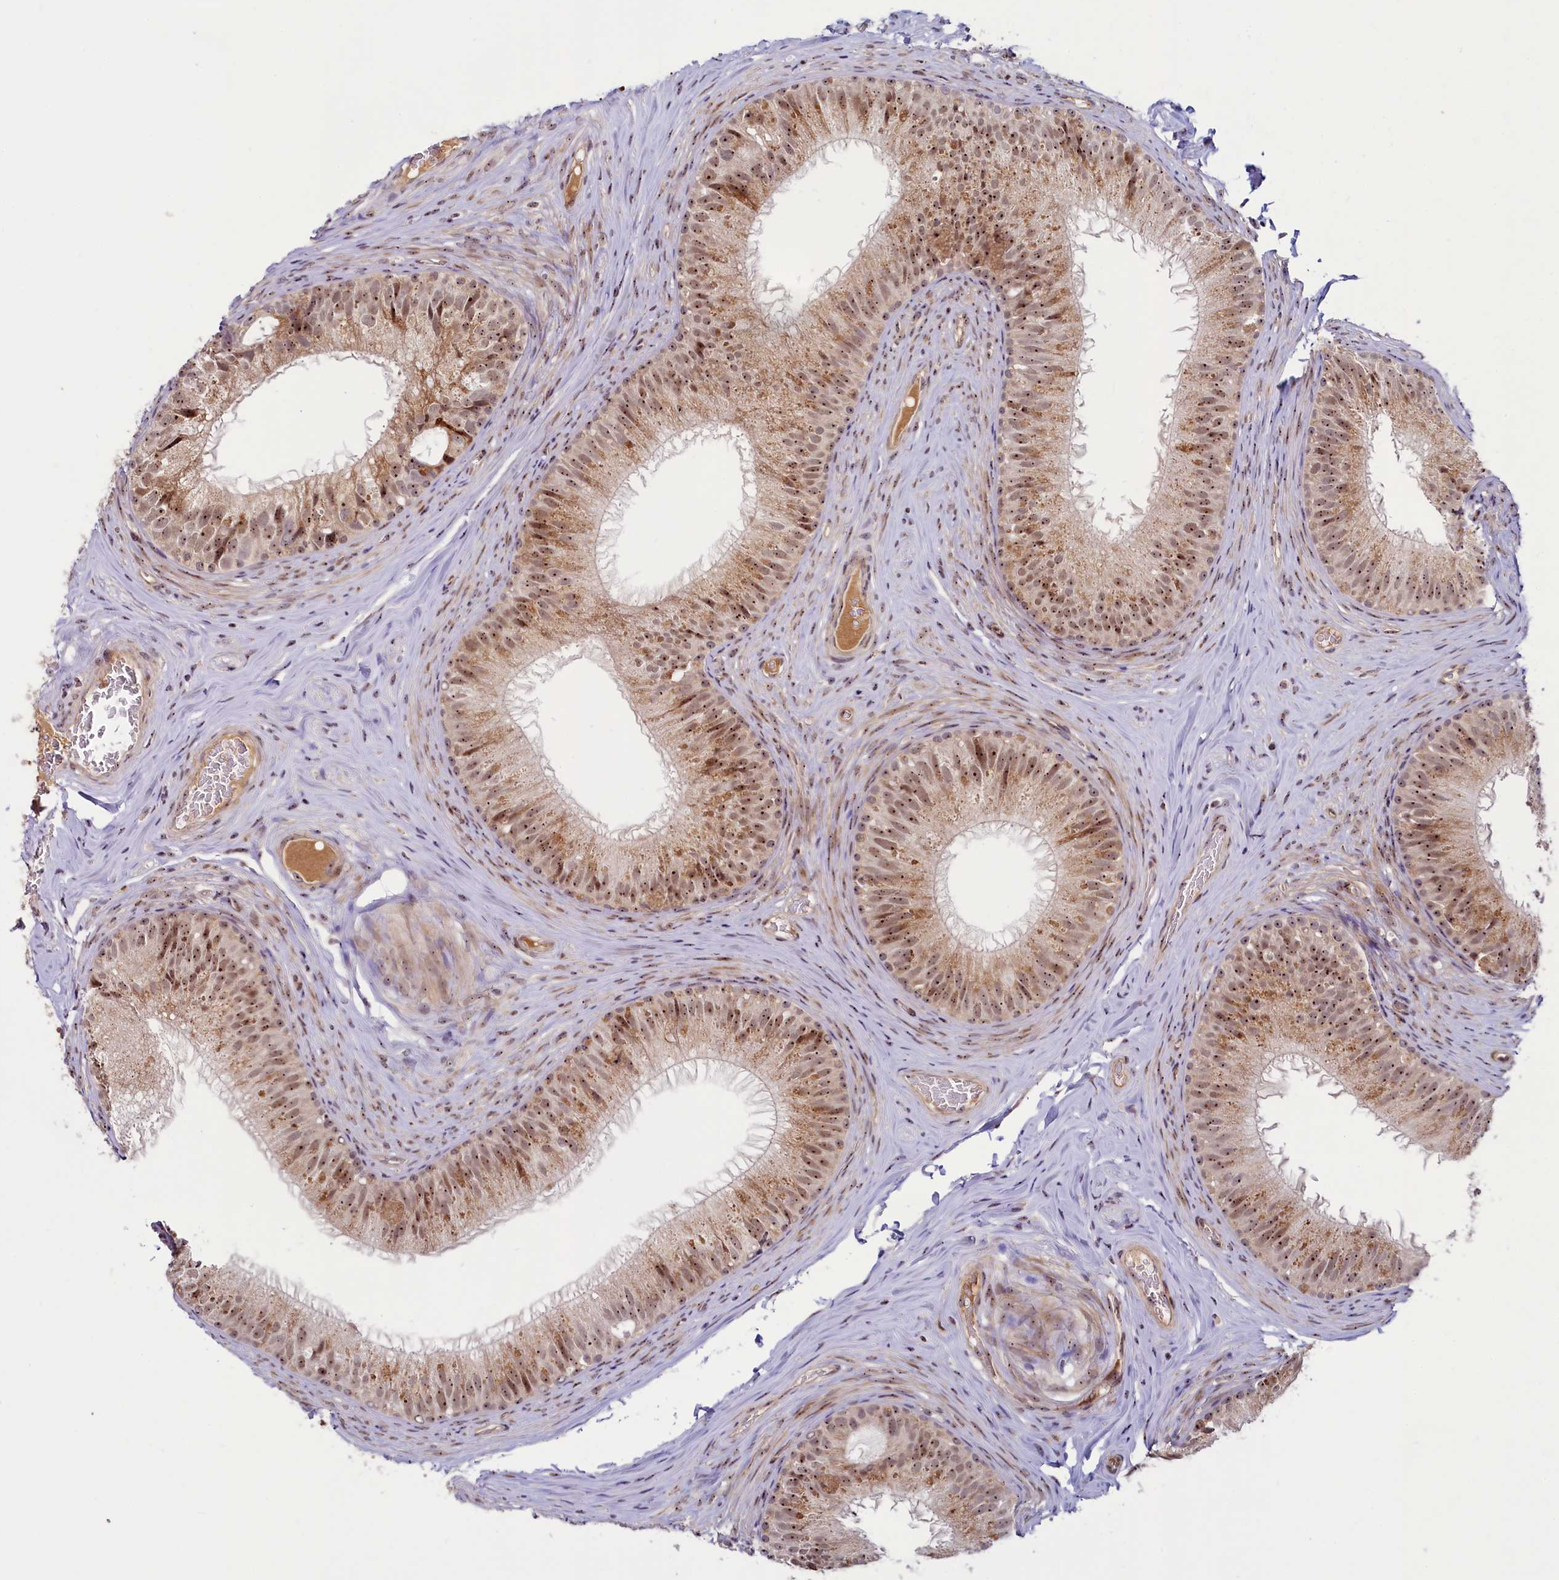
{"staining": {"intensity": "moderate", "quantity": ">75%", "location": "cytoplasmic/membranous,nuclear"}, "tissue": "epididymis", "cell_type": "Glandular cells", "image_type": "normal", "snomed": [{"axis": "morphology", "description": "Normal tissue, NOS"}, {"axis": "topography", "description": "Epididymis"}], "caption": "Protein expression analysis of unremarkable human epididymis reveals moderate cytoplasmic/membranous,nuclear positivity in approximately >75% of glandular cells. (brown staining indicates protein expression, while blue staining denotes nuclei).", "gene": "TCOF1", "patient": {"sex": "male", "age": 34}}